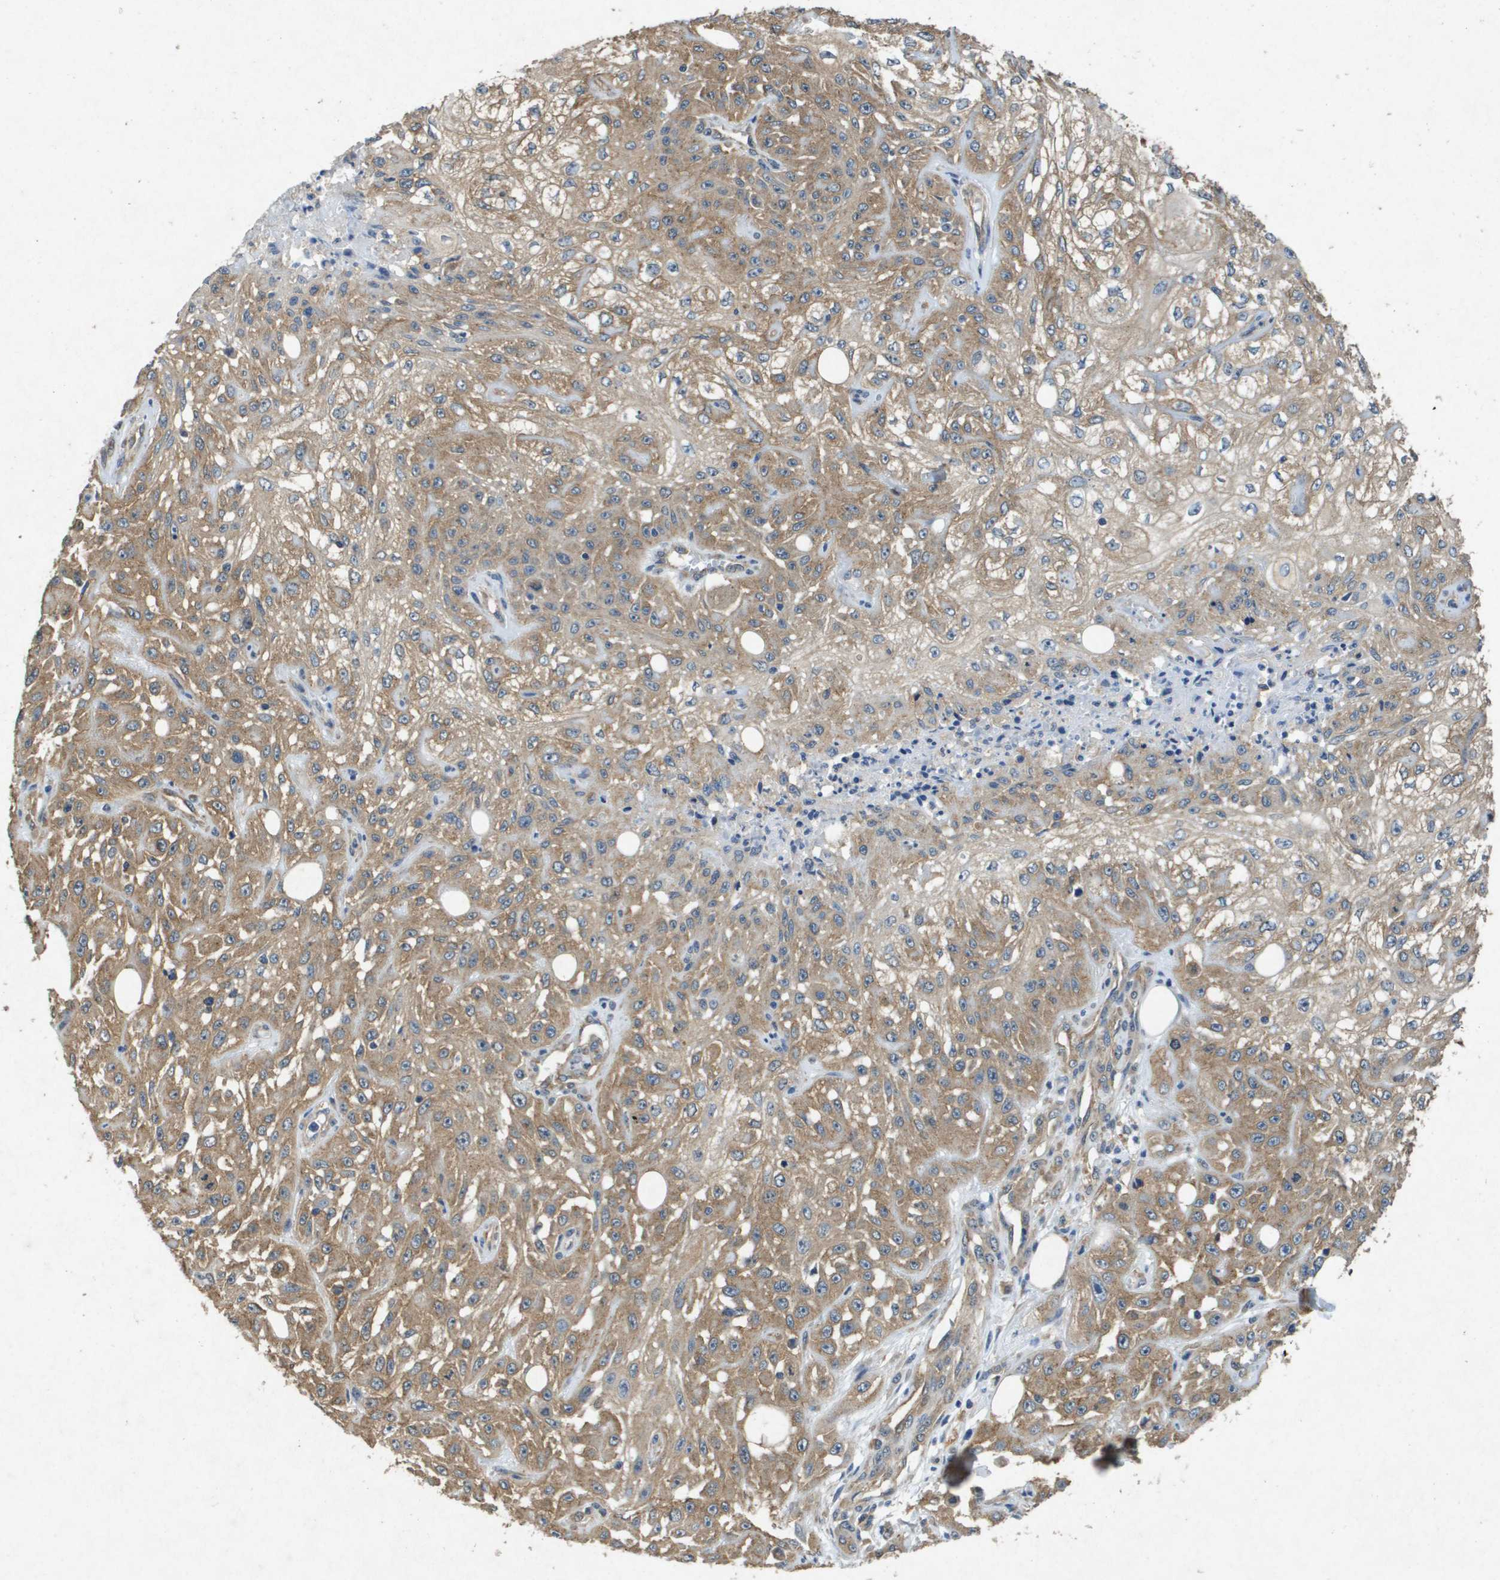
{"staining": {"intensity": "moderate", "quantity": ">75%", "location": "cytoplasmic/membranous"}, "tissue": "skin cancer", "cell_type": "Tumor cells", "image_type": "cancer", "snomed": [{"axis": "morphology", "description": "Squamous cell carcinoma, NOS"}, {"axis": "morphology", "description": "Squamous cell carcinoma, metastatic, NOS"}, {"axis": "topography", "description": "Skin"}, {"axis": "topography", "description": "Lymph node"}], "caption": "Skin cancer (squamous cell carcinoma) was stained to show a protein in brown. There is medium levels of moderate cytoplasmic/membranous expression in about >75% of tumor cells.", "gene": "PTPRT", "patient": {"sex": "male", "age": 75}}